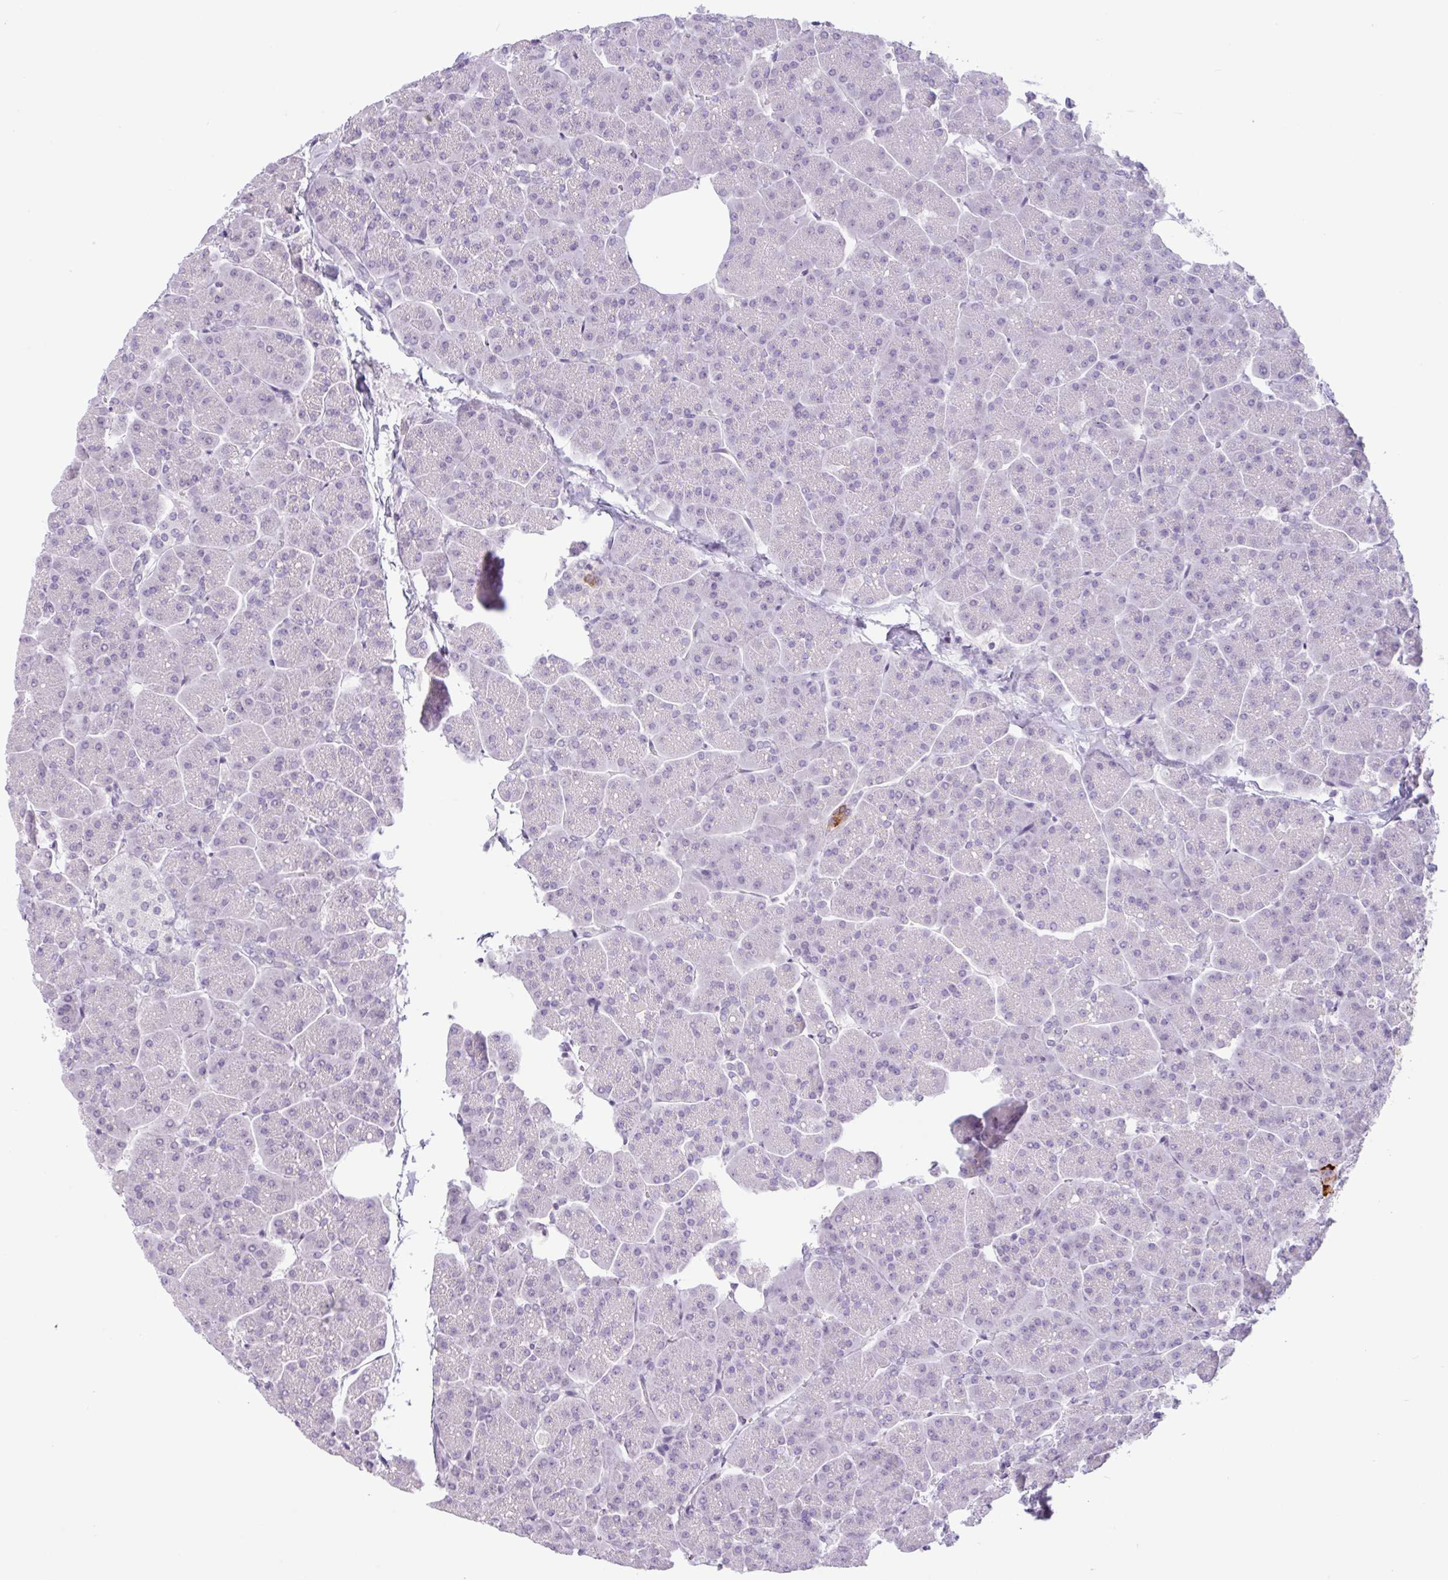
{"staining": {"intensity": "strong", "quantity": "<25%", "location": "cytoplasmic/membranous"}, "tissue": "pancreas", "cell_type": "Exocrine glandular cells", "image_type": "normal", "snomed": [{"axis": "morphology", "description": "Normal tissue, NOS"}, {"axis": "topography", "description": "Pancreas"}, {"axis": "topography", "description": "Peripheral nerve tissue"}], "caption": "The photomicrograph shows staining of normal pancreas, revealing strong cytoplasmic/membranous protein expression (brown color) within exocrine glandular cells.", "gene": "CTSE", "patient": {"sex": "male", "age": 54}}